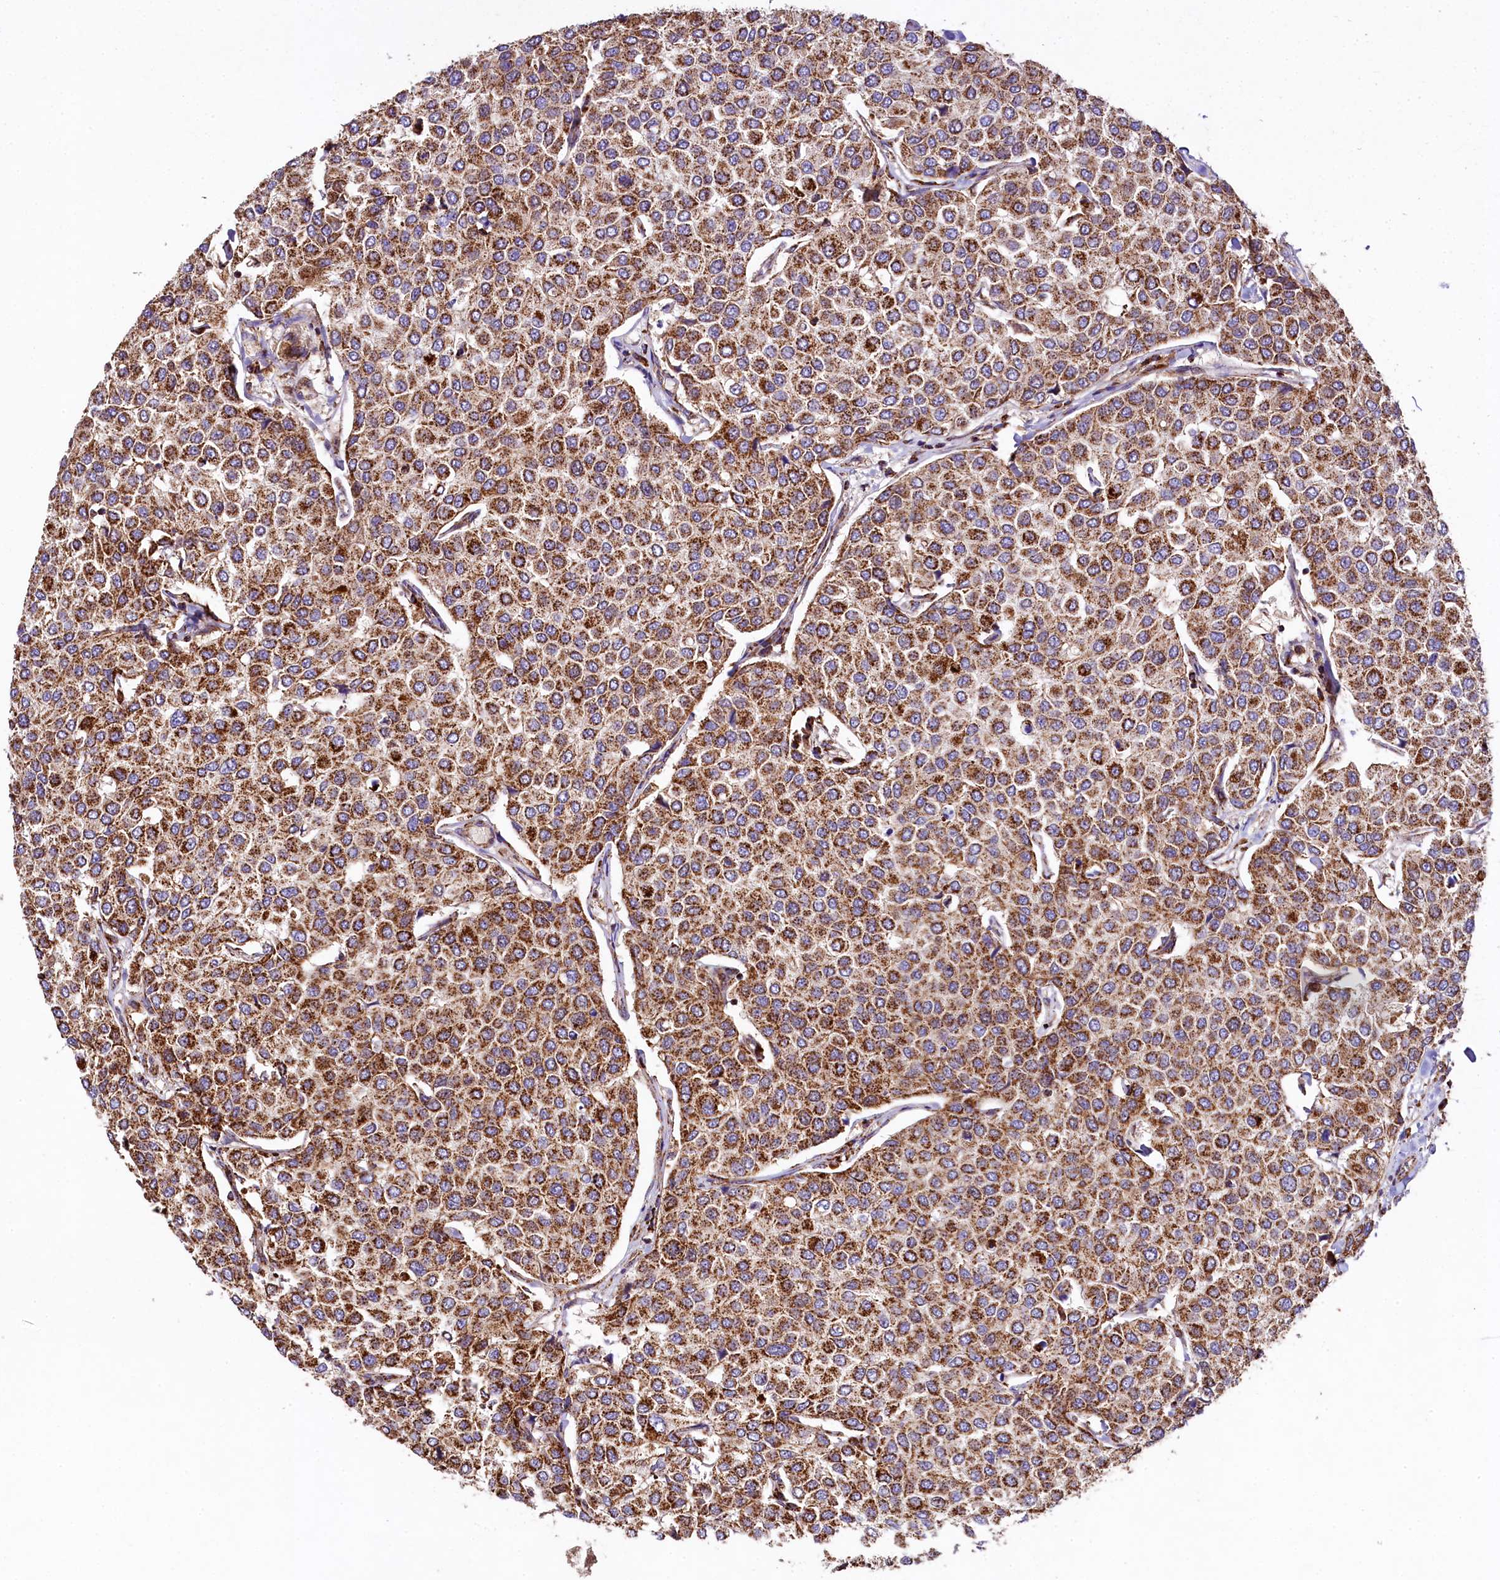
{"staining": {"intensity": "strong", "quantity": ">75%", "location": "cytoplasmic/membranous"}, "tissue": "breast cancer", "cell_type": "Tumor cells", "image_type": "cancer", "snomed": [{"axis": "morphology", "description": "Duct carcinoma"}, {"axis": "topography", "description": "Breast"}], "caption": "Protein staining displays strong cytoplasmic/membranous staining in approximately >75% of tumor cells in intraductal carcinoma (breast).", "gene": "CLYBL", "patient": {"sex": "female", "age": 55}}